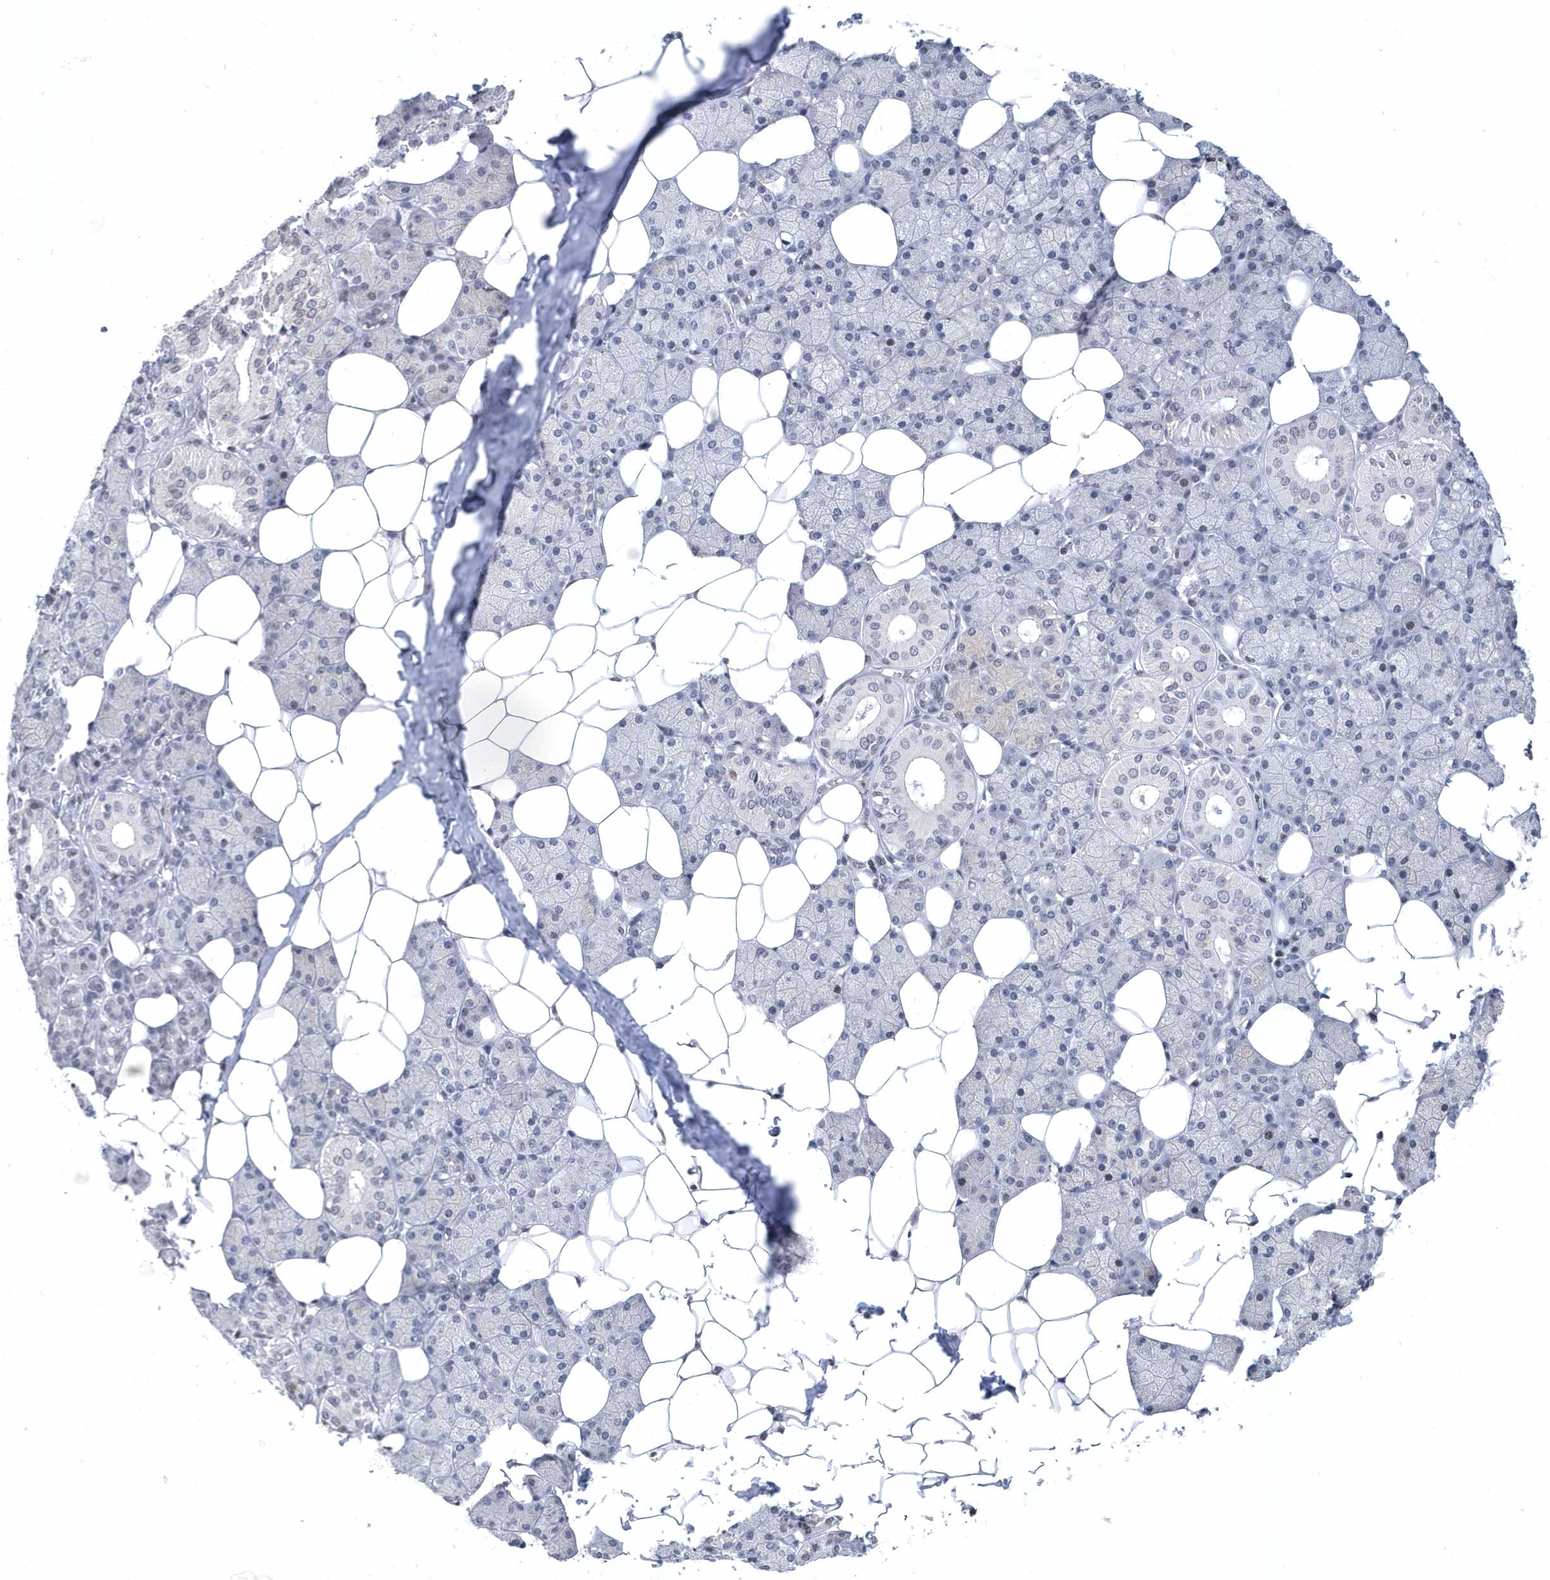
{"staining": {"intensity": "negative", "quantity": "none", "location": "none"}, "tissue": "salivary gland", "cell_type": "Glandular cells", "image_type": "normal", "snomed": [{"axis": "morphology", "description": "Normal tissue, NOS"}, {"axis": "topography", "description": "Salivary gland"}], "caption": "There is no significant staining in glandular cells of salivary gland. The staining was performed using DAB to visualize the protein expression in brown, while the nuclei were stained in blue with hematoxylin (Magnification: 20x).", "gene": "VWA5B2", "patient": {"sex": "female", "age": 33}}